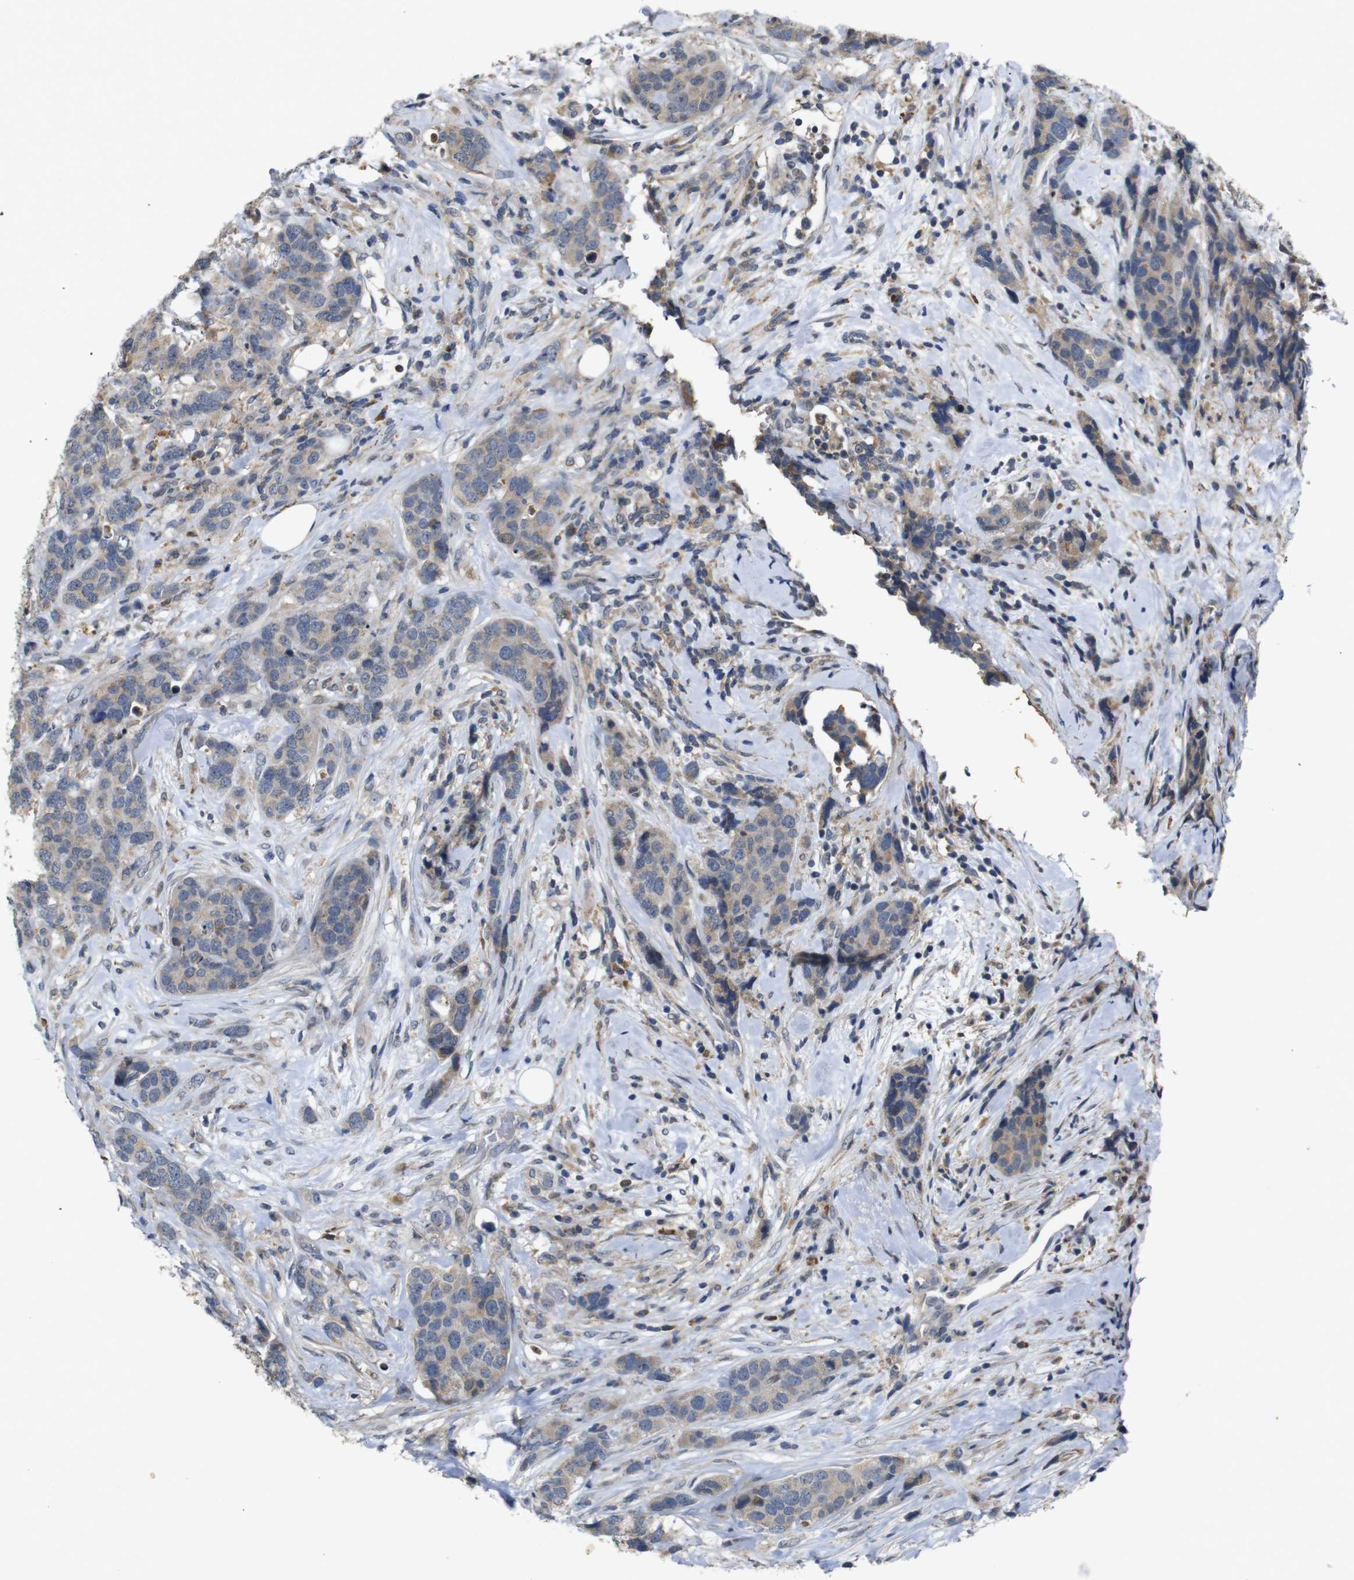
{"staining": {"intensity": "weak", "quantity": "<25%", "location": "cytoplasmic/membranous"}, "tissue": "breast cancer", "cell_type": "Tumor cells", "image_type": "cancer", "snomed": [{"axis": "morphology", "description": "Lobular carcinoma"}, {"axis": "topography", "description": "Breast"}], "caption": "Tumor cells are negative for protein expression in human lobular carcinoma (breast).", "gene": "MAGI2", "patient": {"sex": "female", "age": 59}}